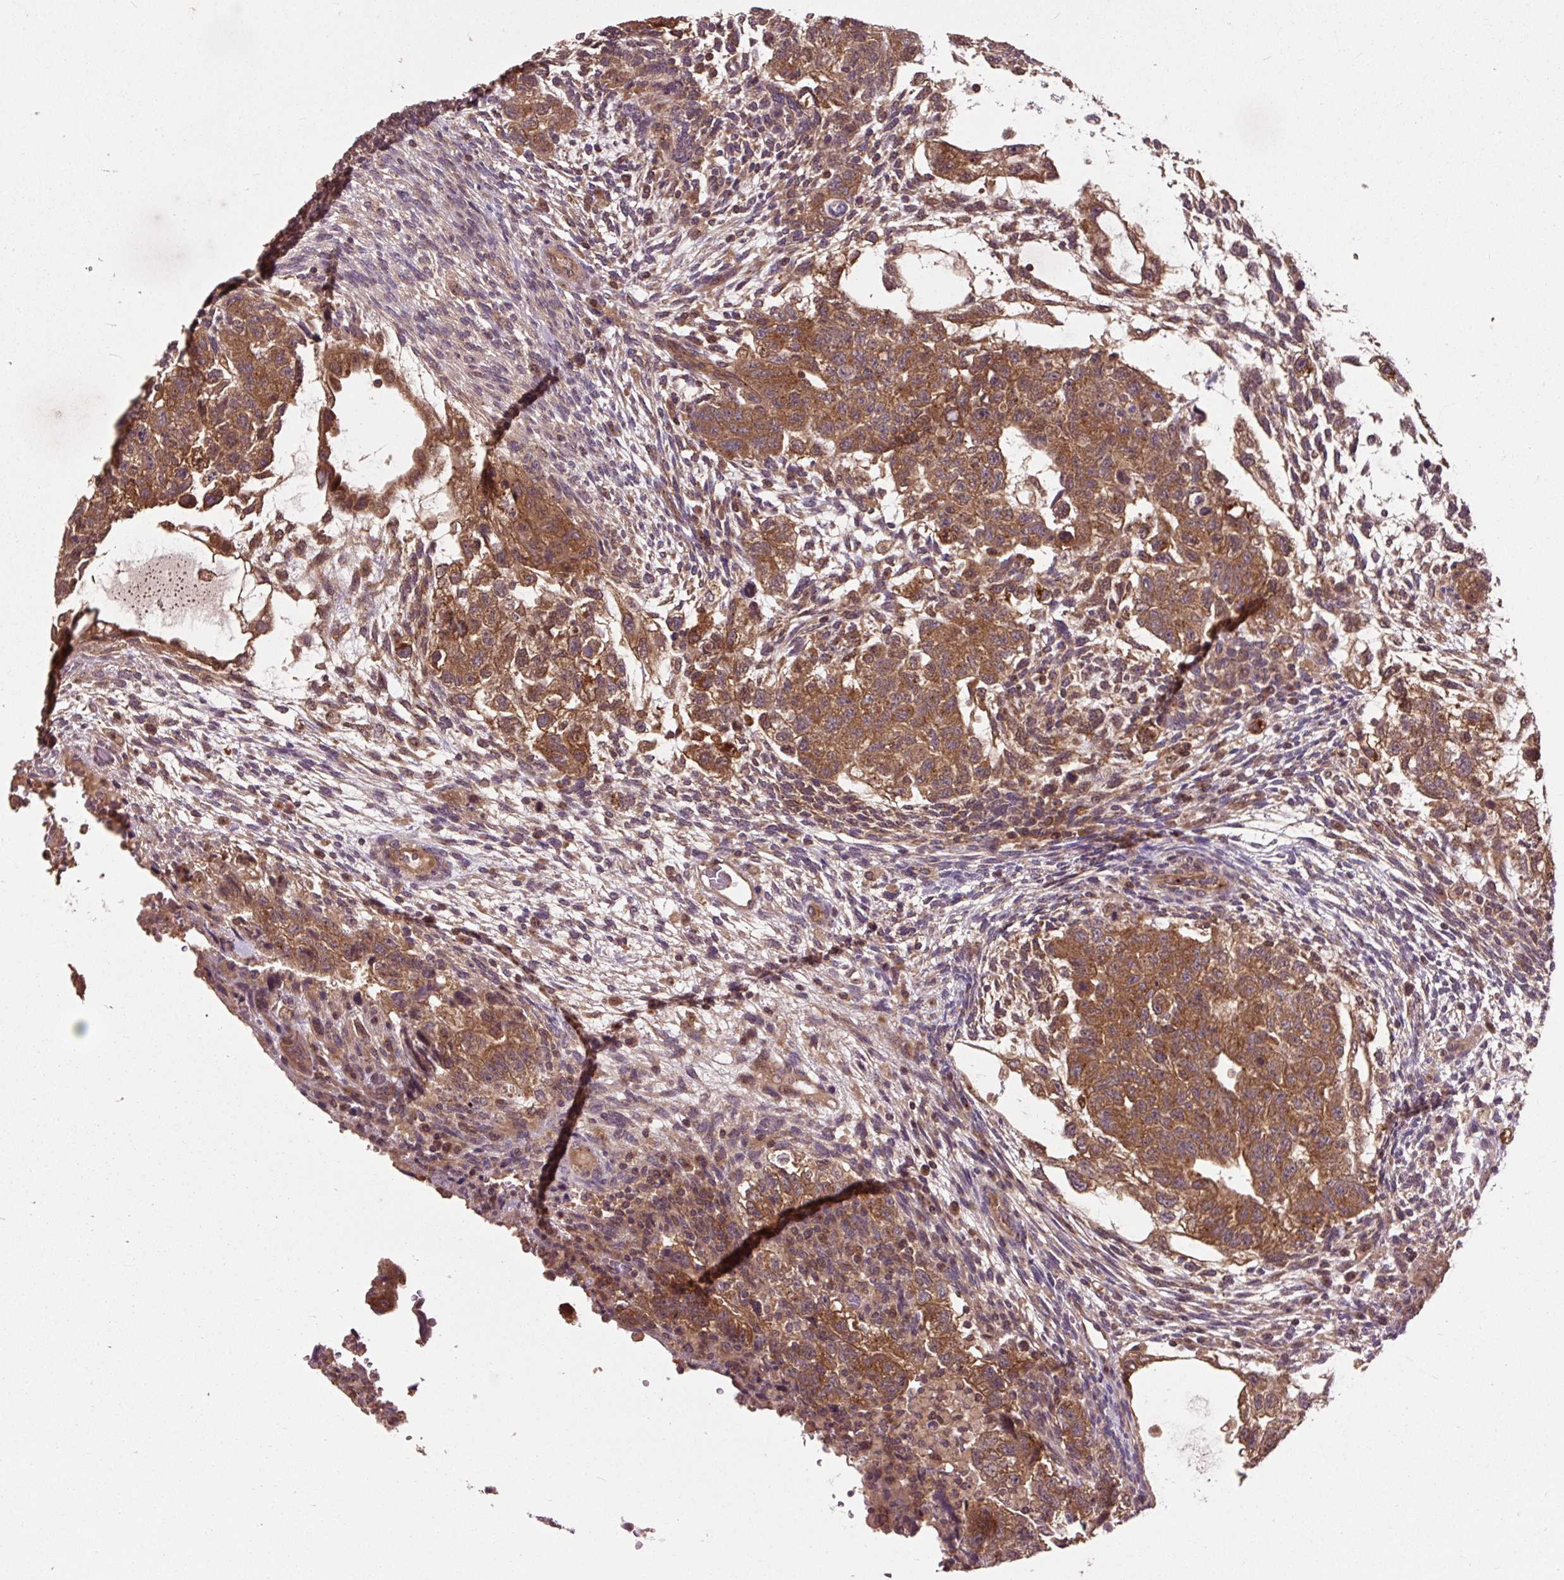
{"staining": {"intensity": "moderate", "quantity": ">75%", "location": "cytoplasmic/membranous"}, "tissue": "testis cancer", "cell_type": "Tumor cells", "image_type": "cancer", "snomed": [{"axis": "morphology", "description": "Normal tissue, NOS"}, {"axis": "morphology", "description": "Carcinoma, Embryonal, NOS"}, {"axis": "topography", "description": "Testis"}], "caption": "Protein staining of testis cancer tissue demonstrates moderate cytoplasmic/membranous expression in about >75% of tumor cells.", "gene": "MMS19", "patient": {"sex": "male", "age": 36}}